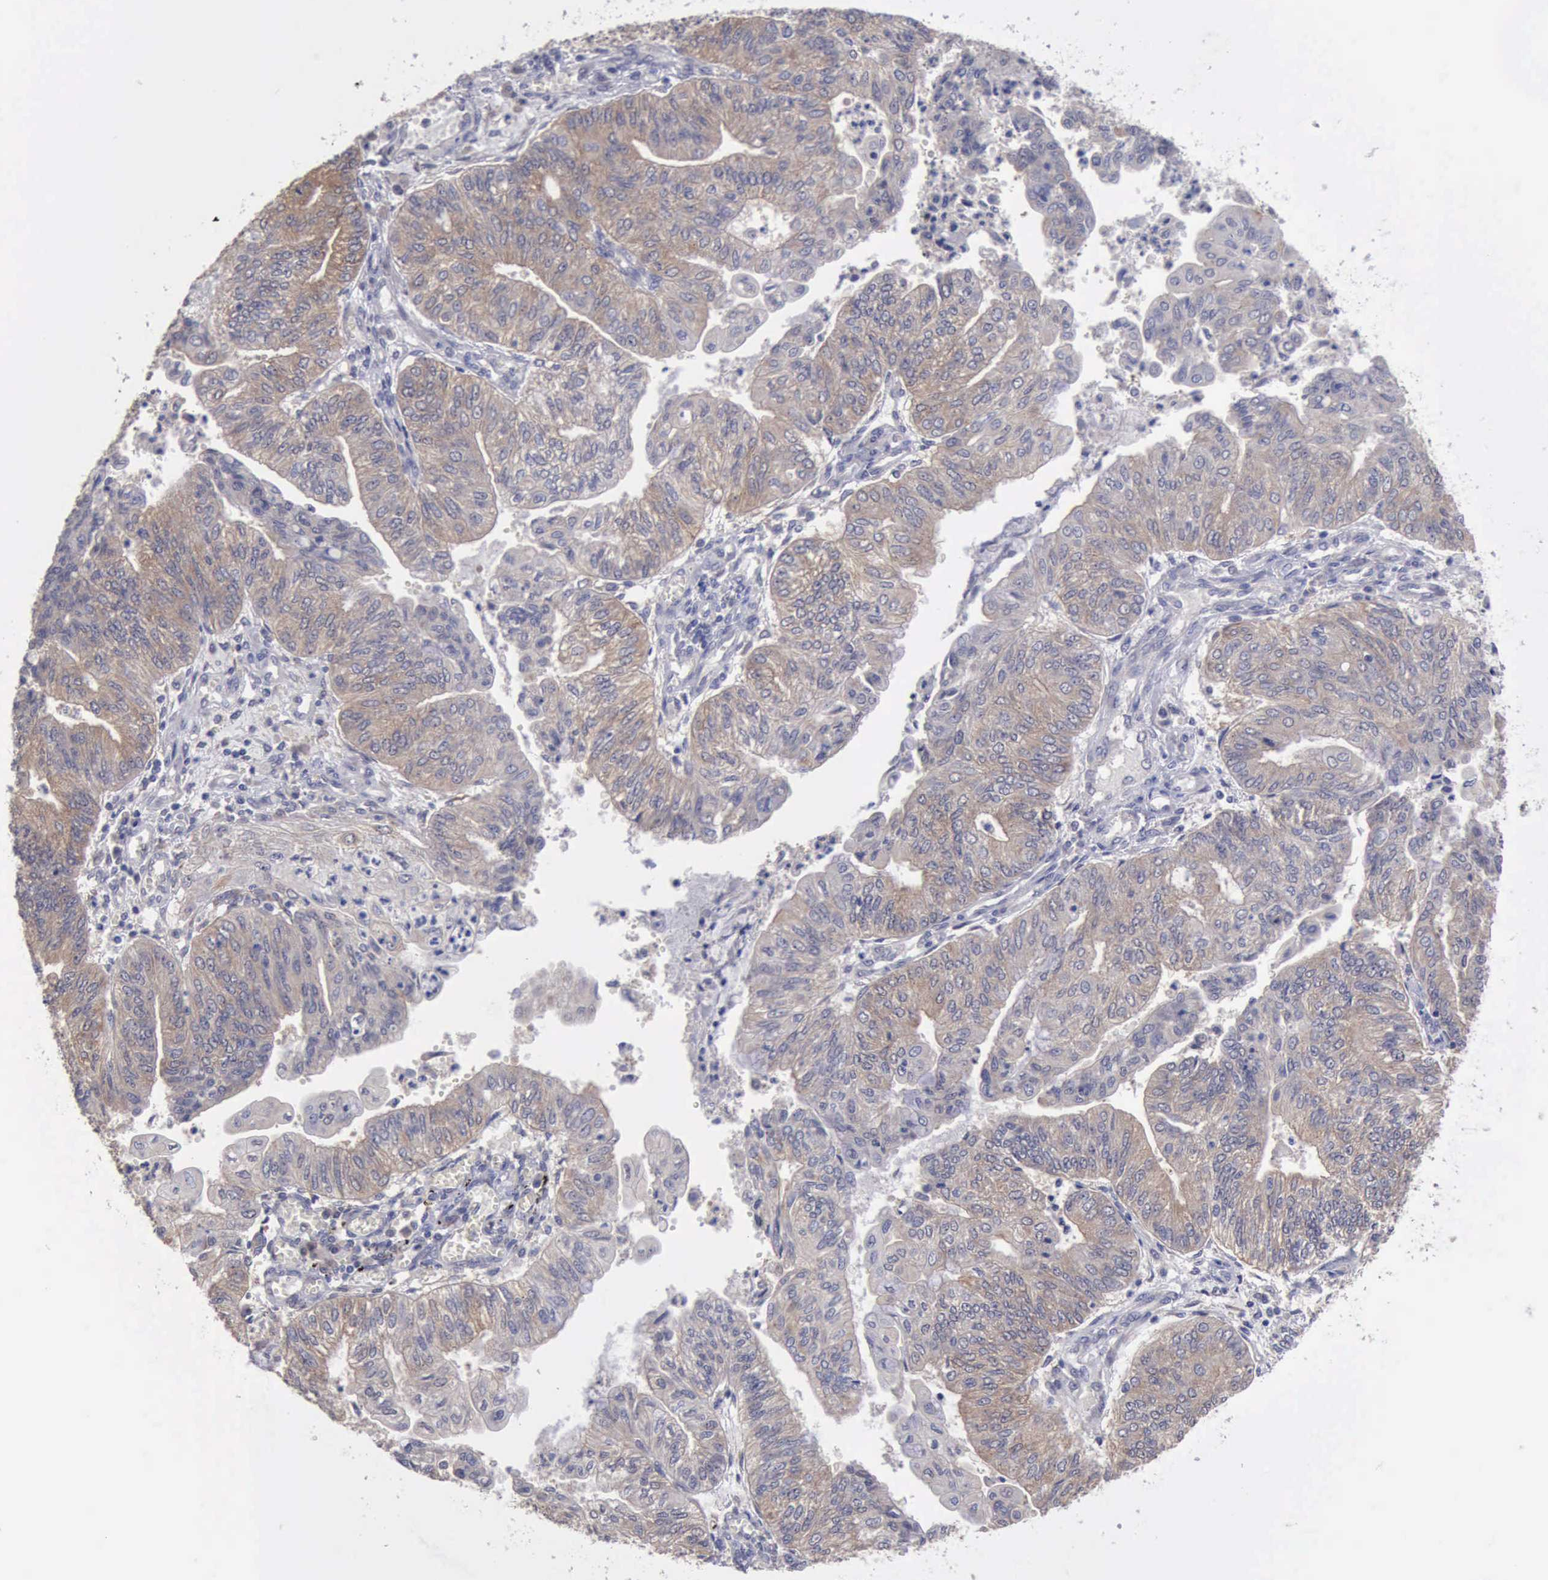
{"staining": {"intensity": "weak", "quantity": "25%-75%", "location": "cytoplasmic/membranous"}, "tissue": "endometrial cancer", "cell_type": "Tumor cells", "image_type": "cancer", "snomed": [{"axis": "morphology", "description": "Adenocarcinoma, NOS"}, {"axis": "topography", "description": "Endometrium"}], "caption": "This image displays immunohistochemistry staining of adenocarcinoma (endometrial), with low weak cytoplasmic/membranous expression in approximately 25%-75% of tumor cells.", "gene": "PHKA1", "patient": {"sex": "female", "age": 59}}